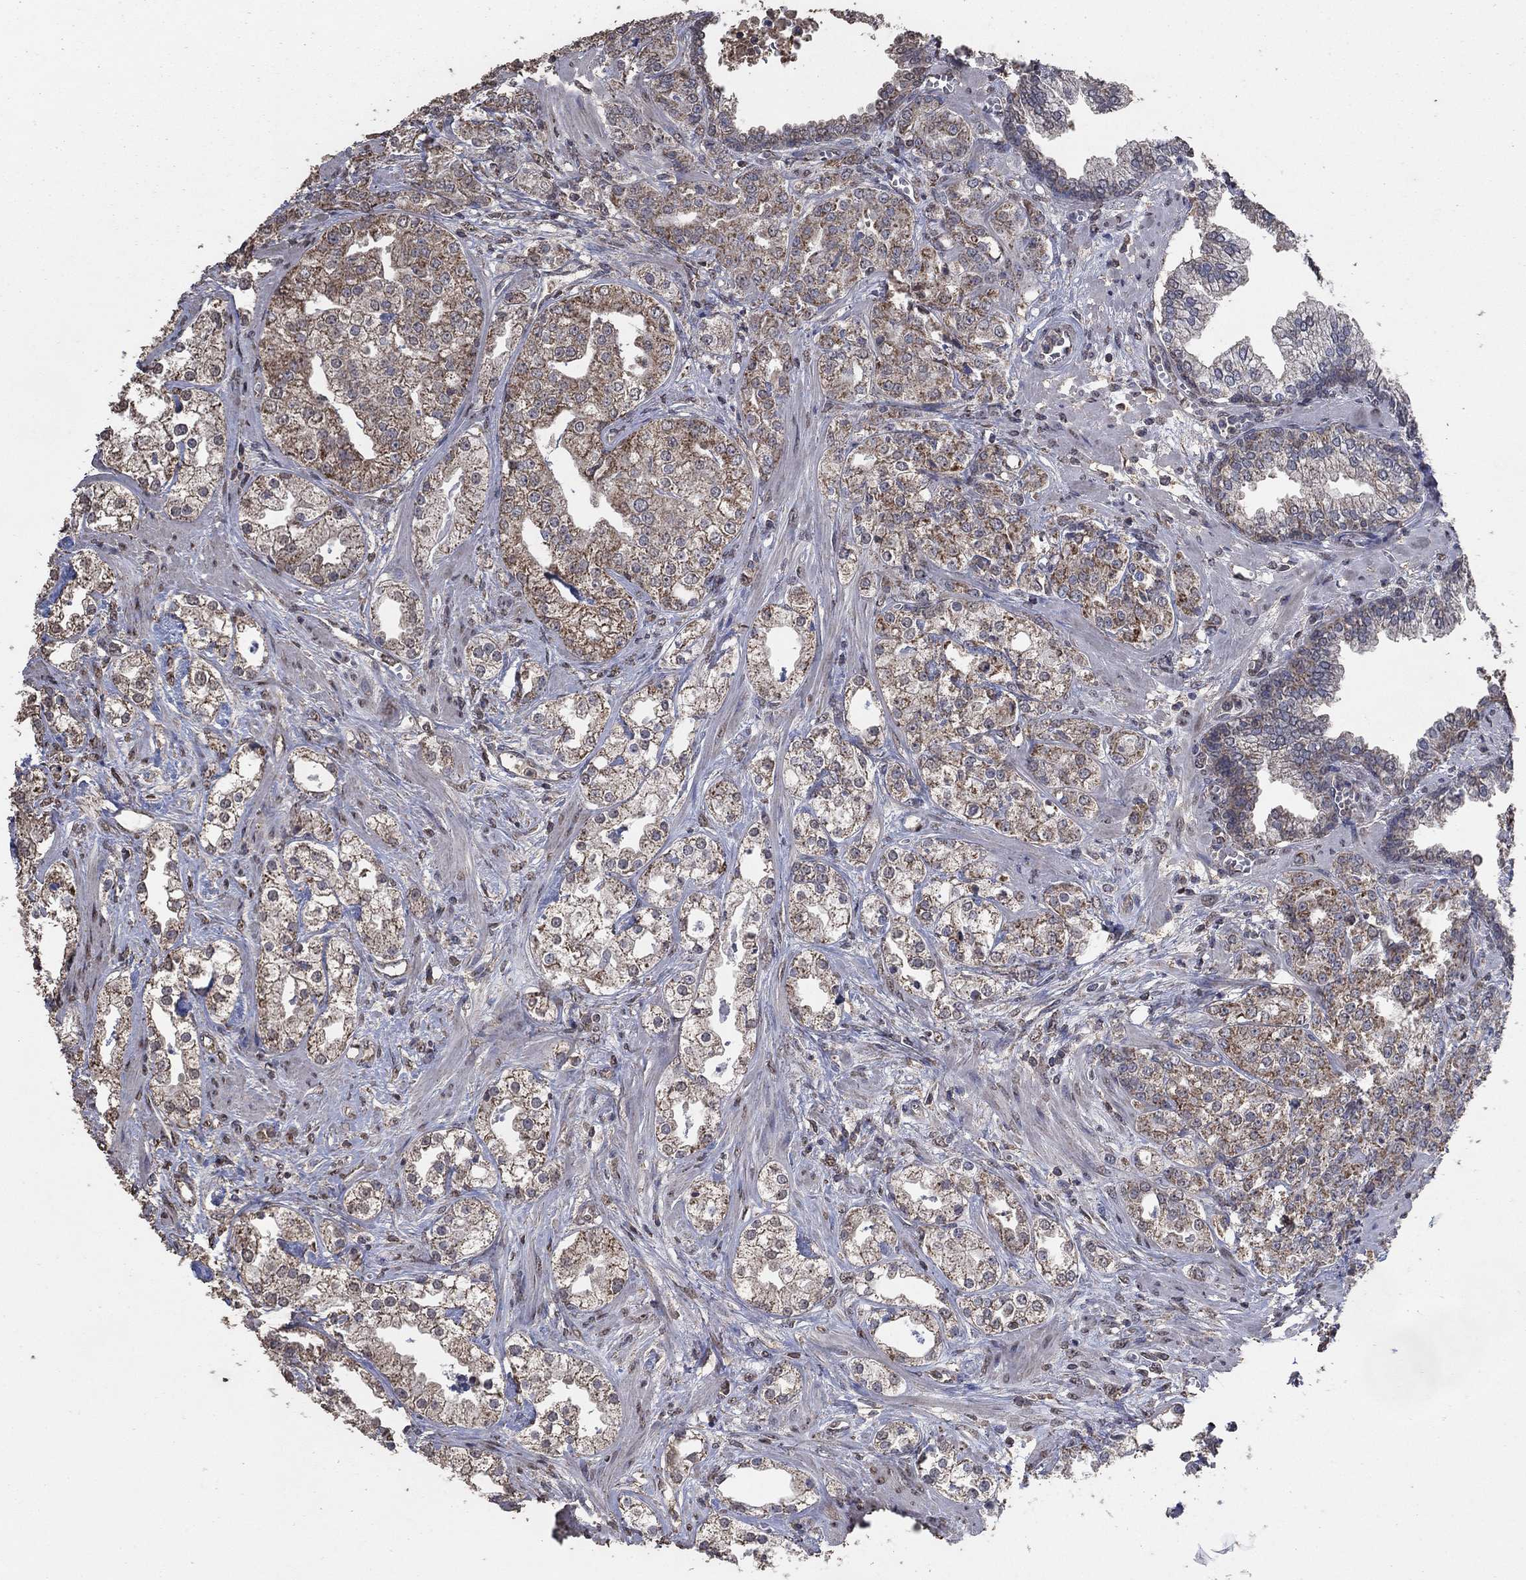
{"staining": {"intensity": "strong", "quantity": "<25%", "location": "cytoplasmic/membranous"}, "tissue": "prostate cancer", "cell_type": "Tumor cells", "image_type": "cancer", "snomed": [{"axis": "morphology", "description": "Adenocarcinoma, NOS"}, {"axis": "topography", "description": "Prostate and seminal vesicle, NOS"}, {"axis": "topography", "description": "Prostate"}], "caption": "An immunohistochemistry photomicrograph of tumor tissue is shown. Protein staining in brown highlights strong cytoplasmic/membranous positivity in prostate cancer within tumor cells.", "gene": "MRPS24", "patient": {"sex": "male", "age": 62}}